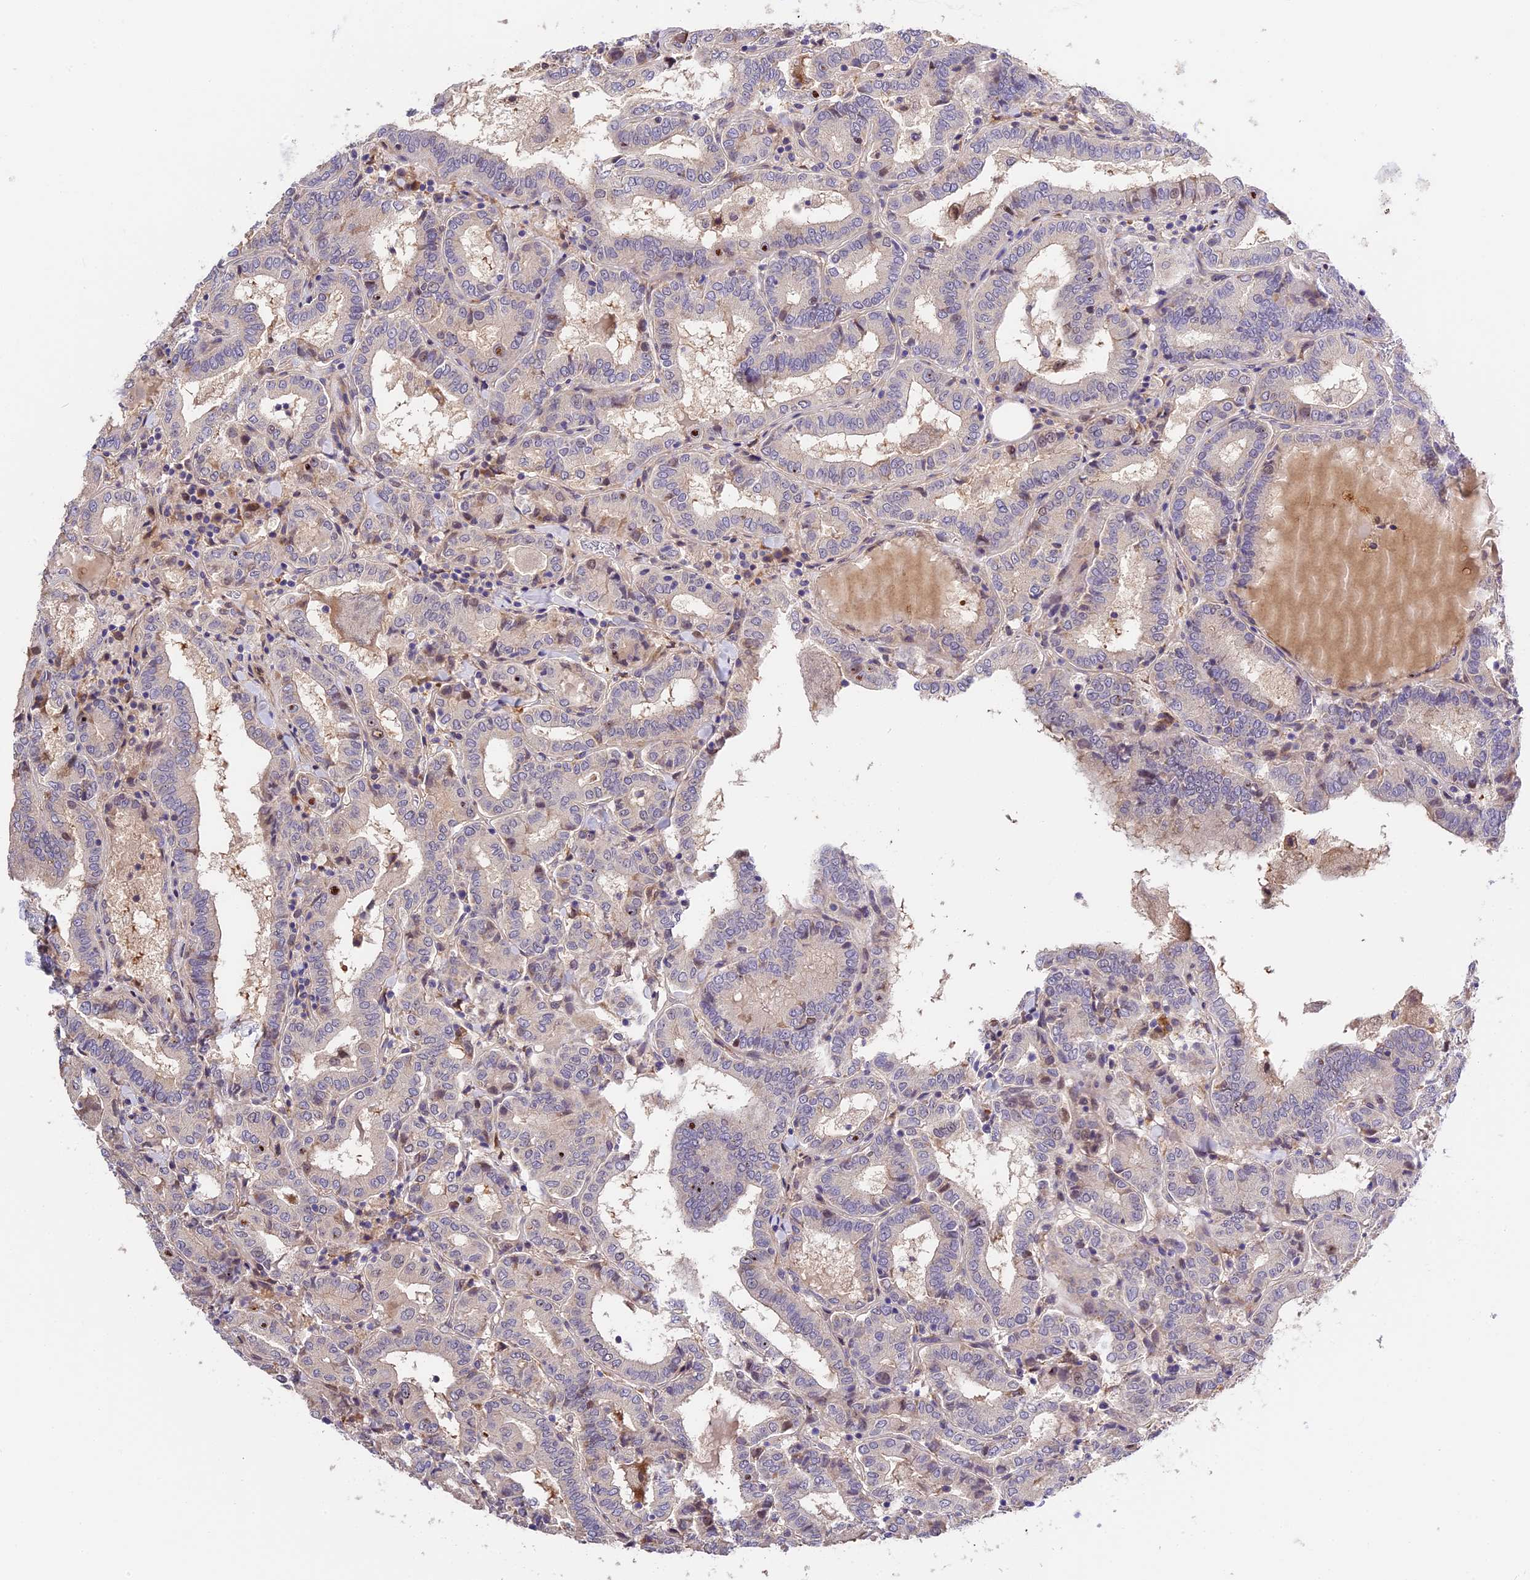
{"staining": {"intensity": "negative", "quantity": "none", "location": "none"}, "tissue": "thyroid cancer", "cell_type": "Tumor cells", "image_type": "cancer", "snomed": [{"axis": "morphology", "description": "Papillary adenocarcinoma, NOS"}, {"axis": "topography", "description": "Thyroid gland"}], "caption": "A photomicrograph of thyroid papillary adenocarcinoma stained for a protein shows no brown staining in tumor cells.", "gene": "BSCL2", "patient": {"sex": "female", "age": 72}}